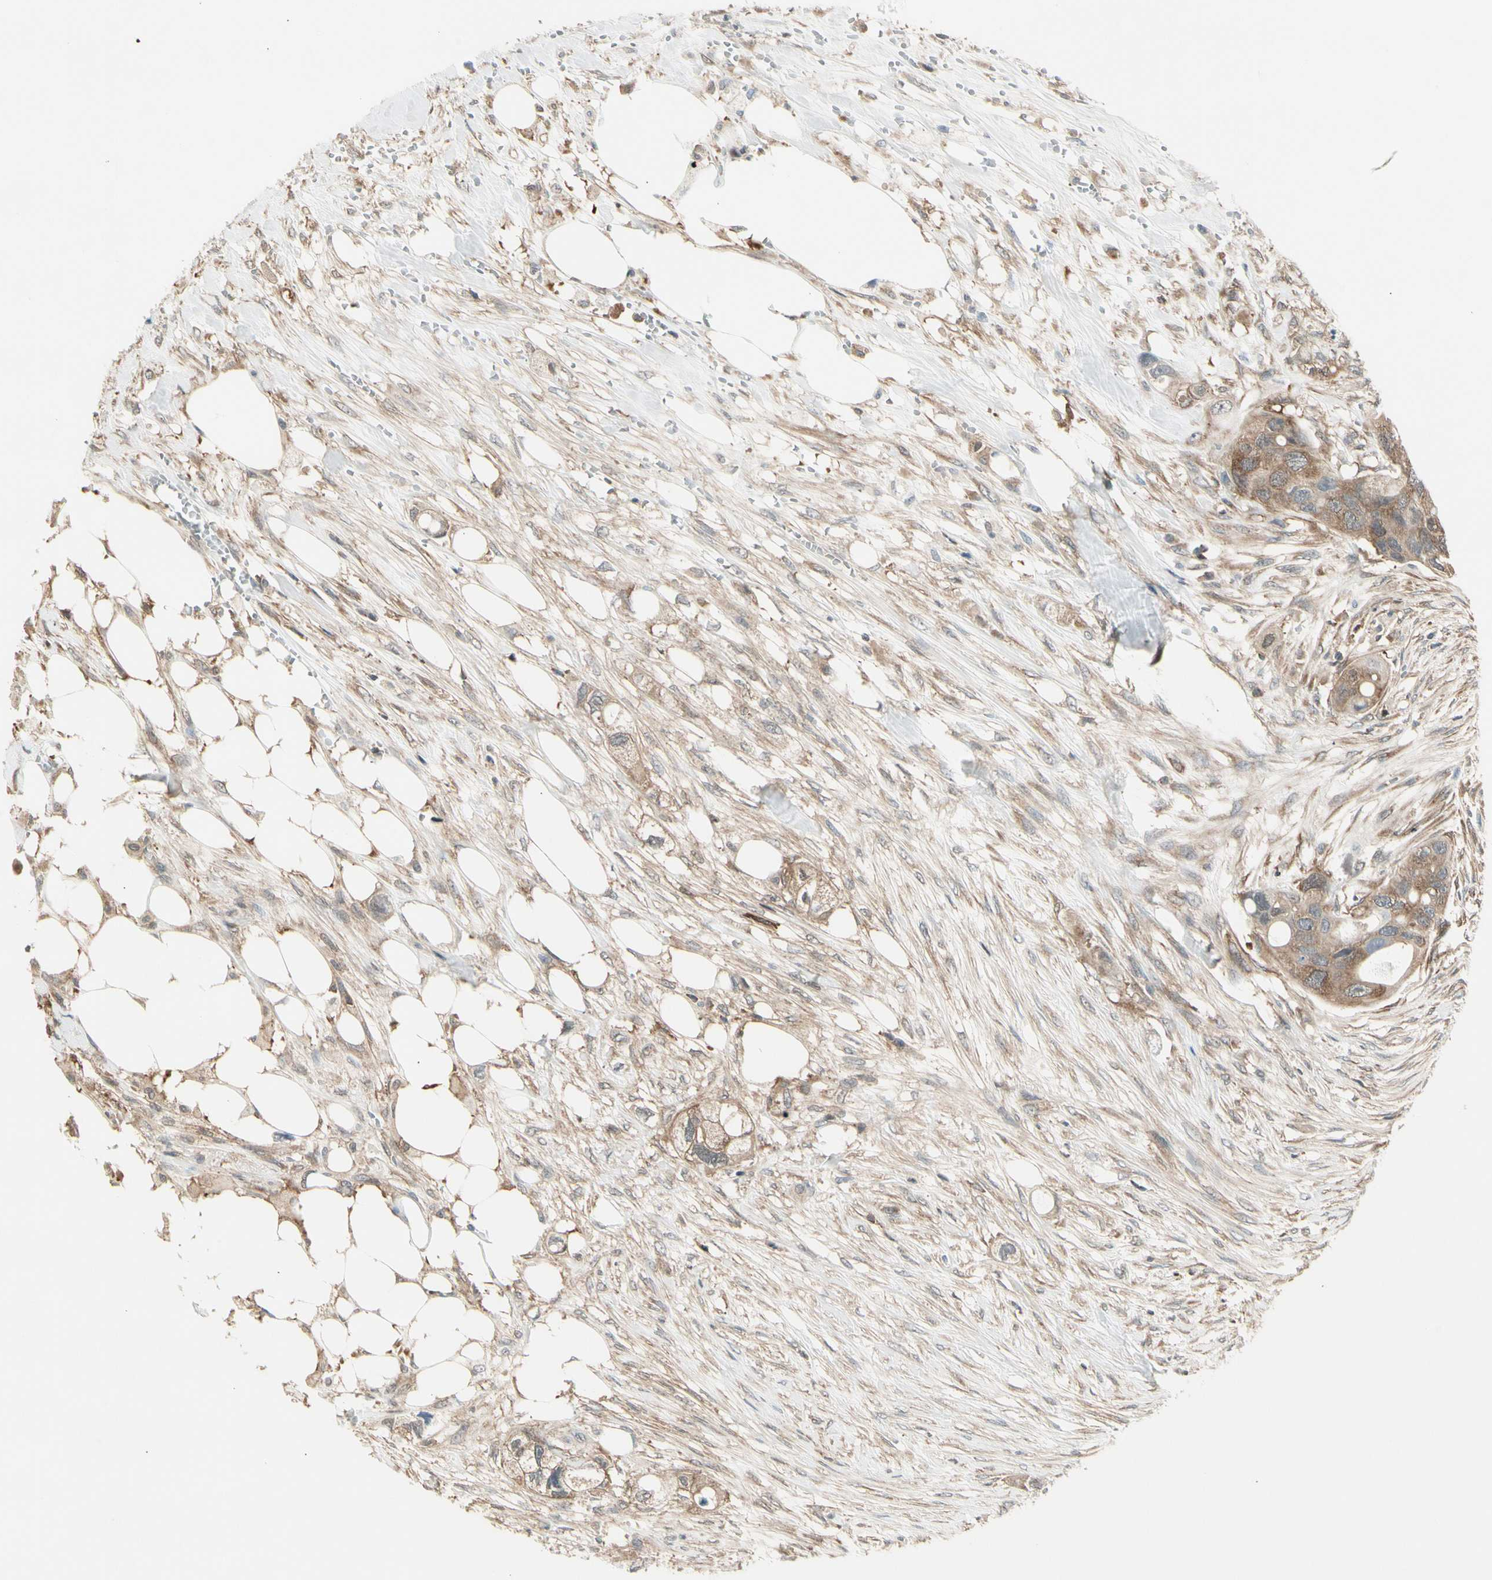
{"staining": {"intensity": "weak", "quantity": ">75%", "location": "cytoplasmic/membranous"}, "tissue": "colorectal cancer", "cell_type": "Tumor cells", "image_type": "cancer", "snomed": [{"axis": "morphology", "description": "Adenocarcinoma, NOS"}, {"axis": "topography", "description": "Colon"}], "caption": "This histopathology image shows adenocarcinoma (colorectal) stained with immunohistochemistry to label a protein in brown. The cytoplasmic/membranous of tumor cells show weak positivity for the protein. Nuclei are counter-stained blue.", "gene": "OXSR1", "patient": {"sex": "female", "age": 57}}